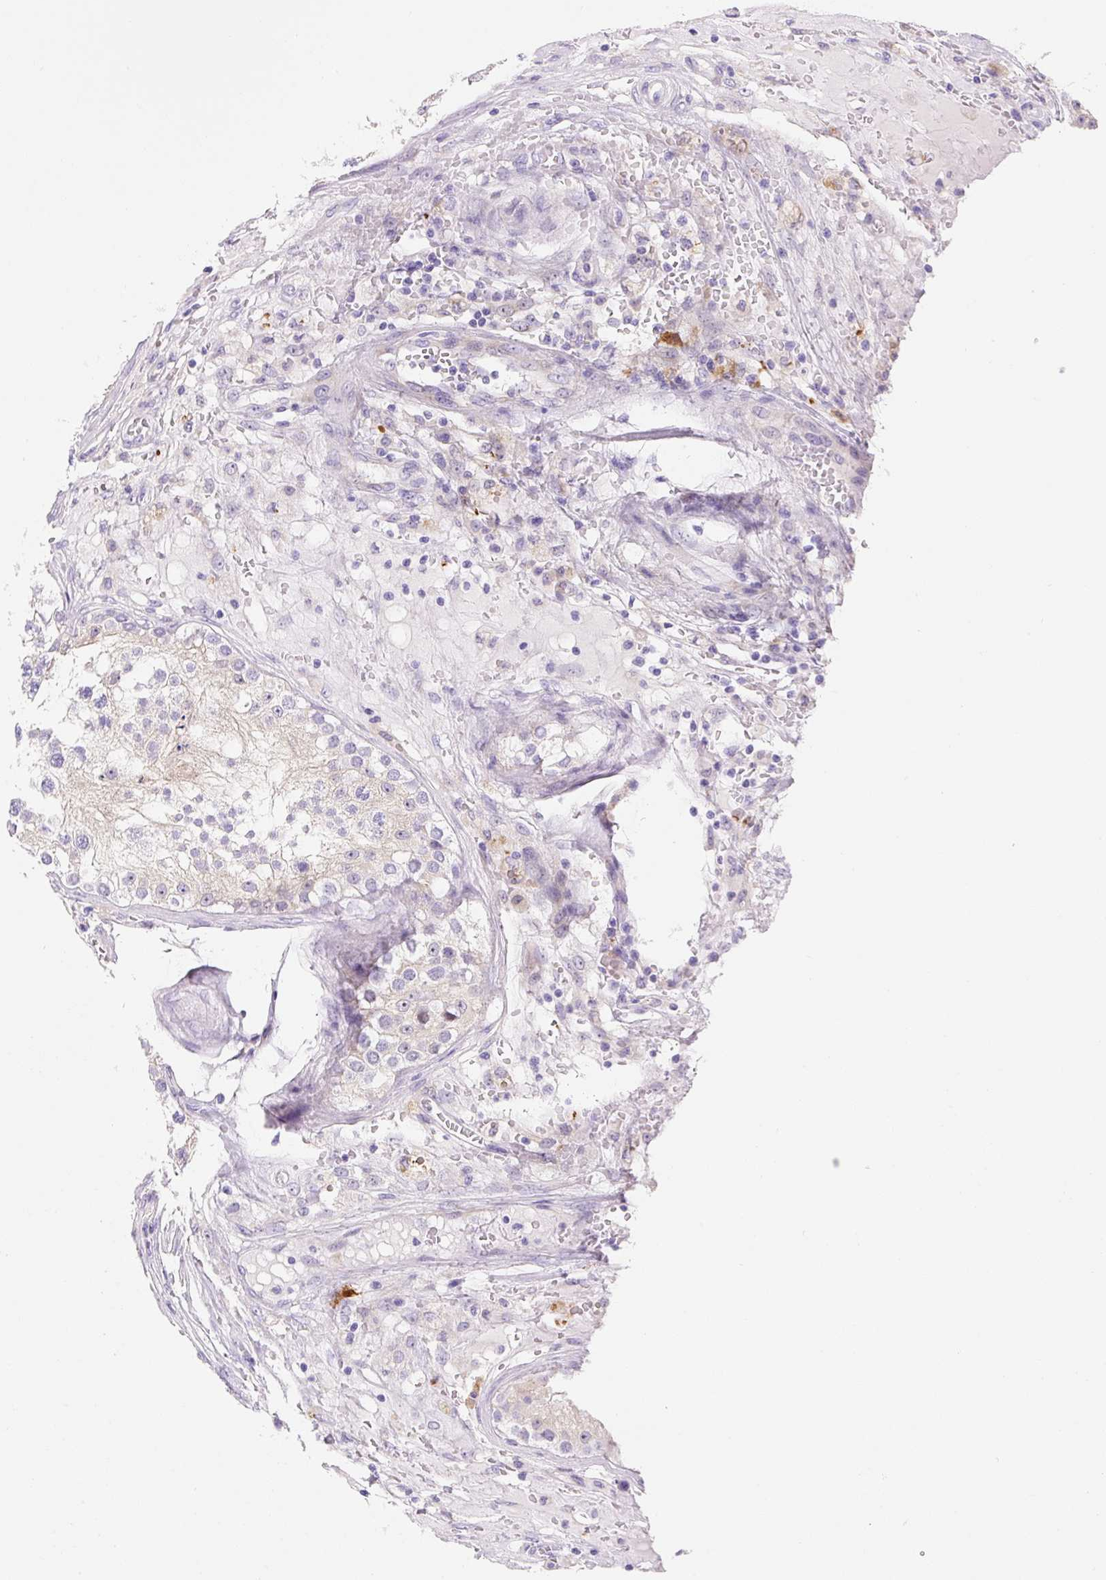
{"staining": {"intensity": "negative", "quantity": "none", "location": "none"}, "tissue": "testis cancer", "cell_type": "Tumor cells", "image_type": "cancer", "snomed": [{"axis": "morphology", "description": "Carcinoma, Embryonal, NOS"}, {"axis": "topography", "description": "Testis"}], "caption": "This is an immunohistochemistry (IHC) image of embryonal carcinoma (testis). There is no expression in tumor cells.", "gene": "ASB4", "patient": {"sex": "male", "age": 25}}